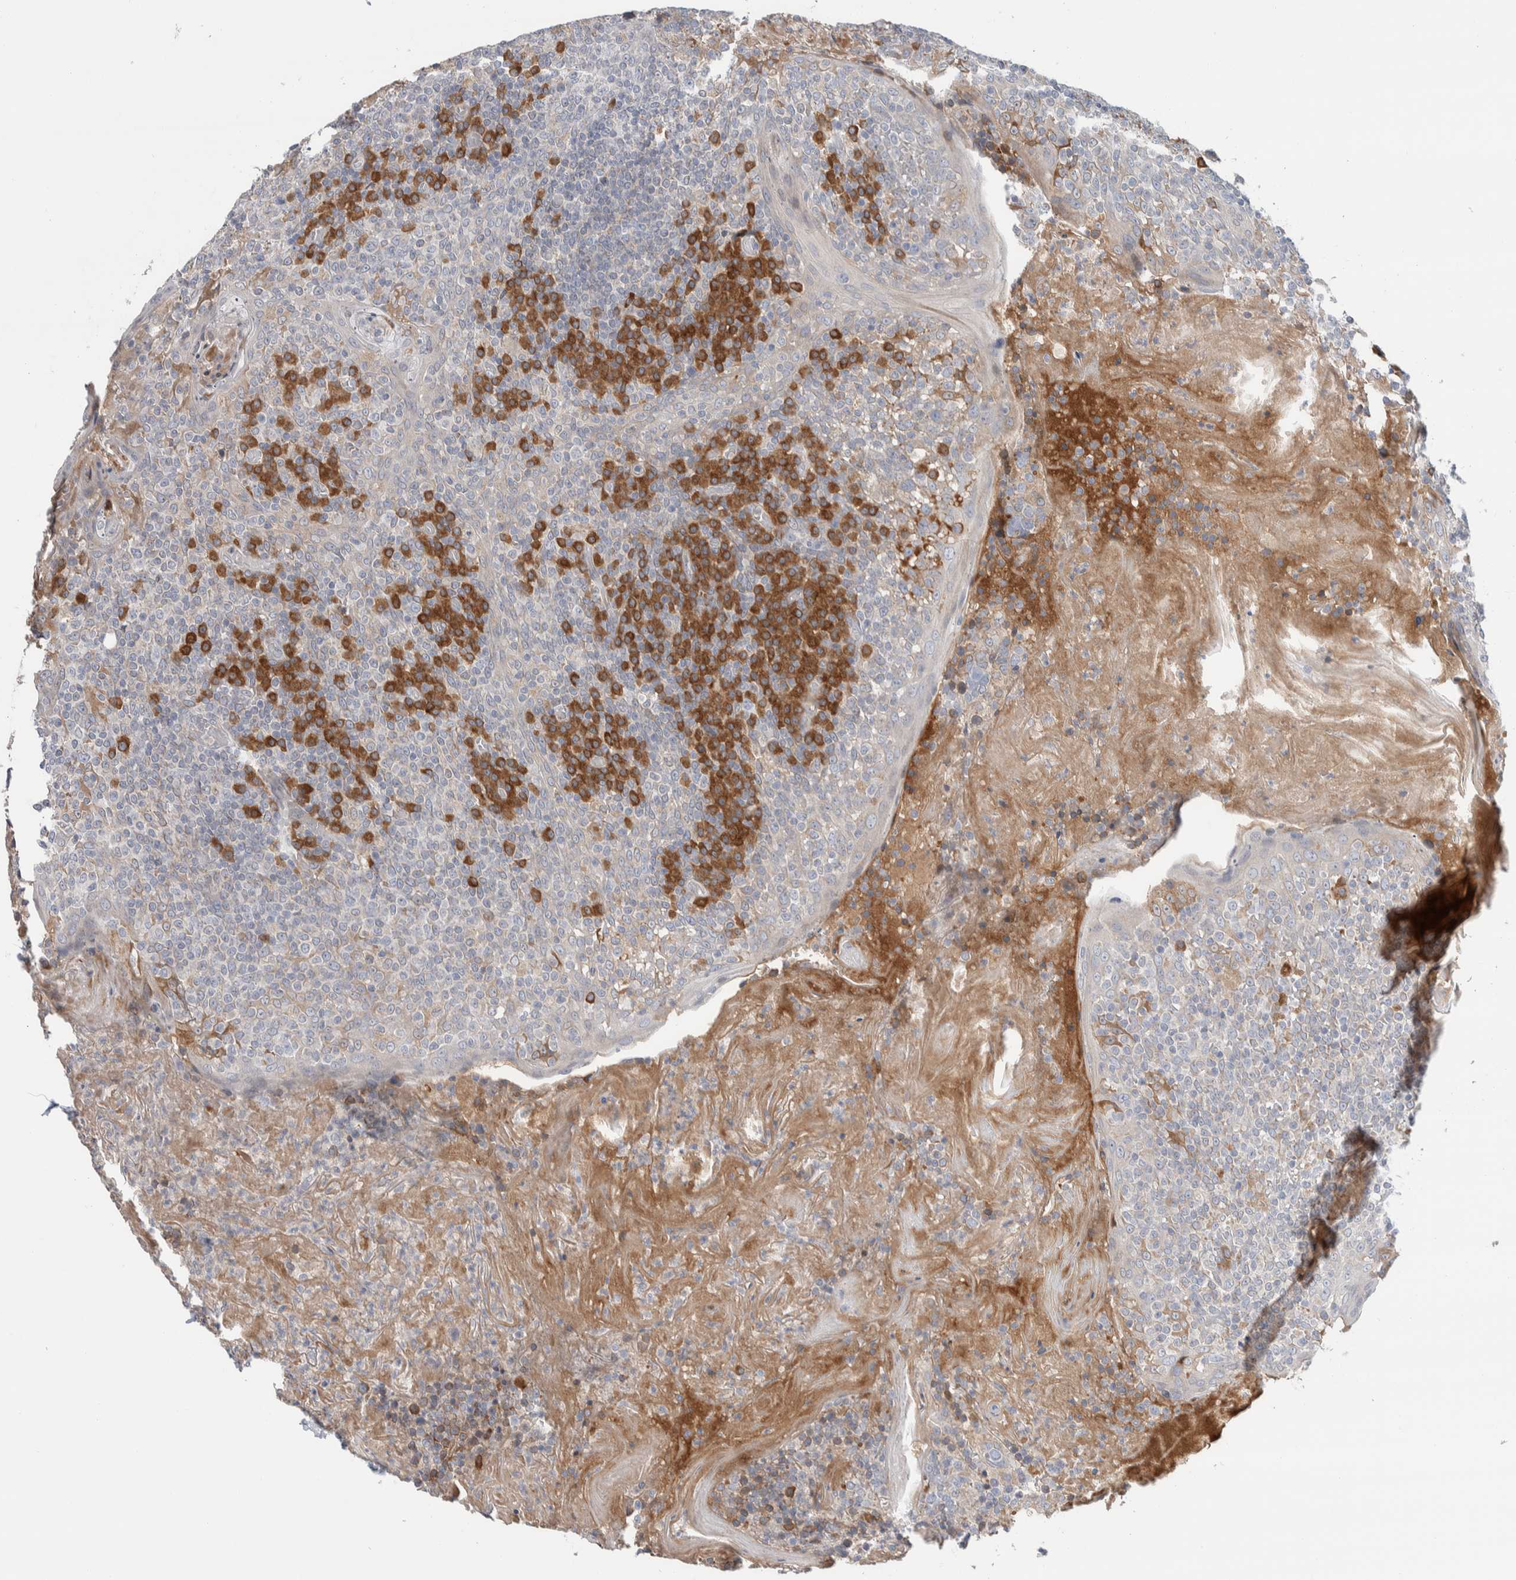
{"staining": {"intensity": "negative", "quantity": "none", "location": "none"}, "tissue": "tonsil", "cell_type": "Germinal center cells", "image_type": "normal", "snomed": [{"axis": "morphology", "description": "Normal tissue, NOS"}, {"axis": "topography", "description": "Tonsil"}], "caption": "Human tonsil stained for a protein using immunohistochemistry (IHC) demonstrates no staining in germinal center cells.", "gene": "RUSF1", "patient": {"sex": "female", "age": 19}}